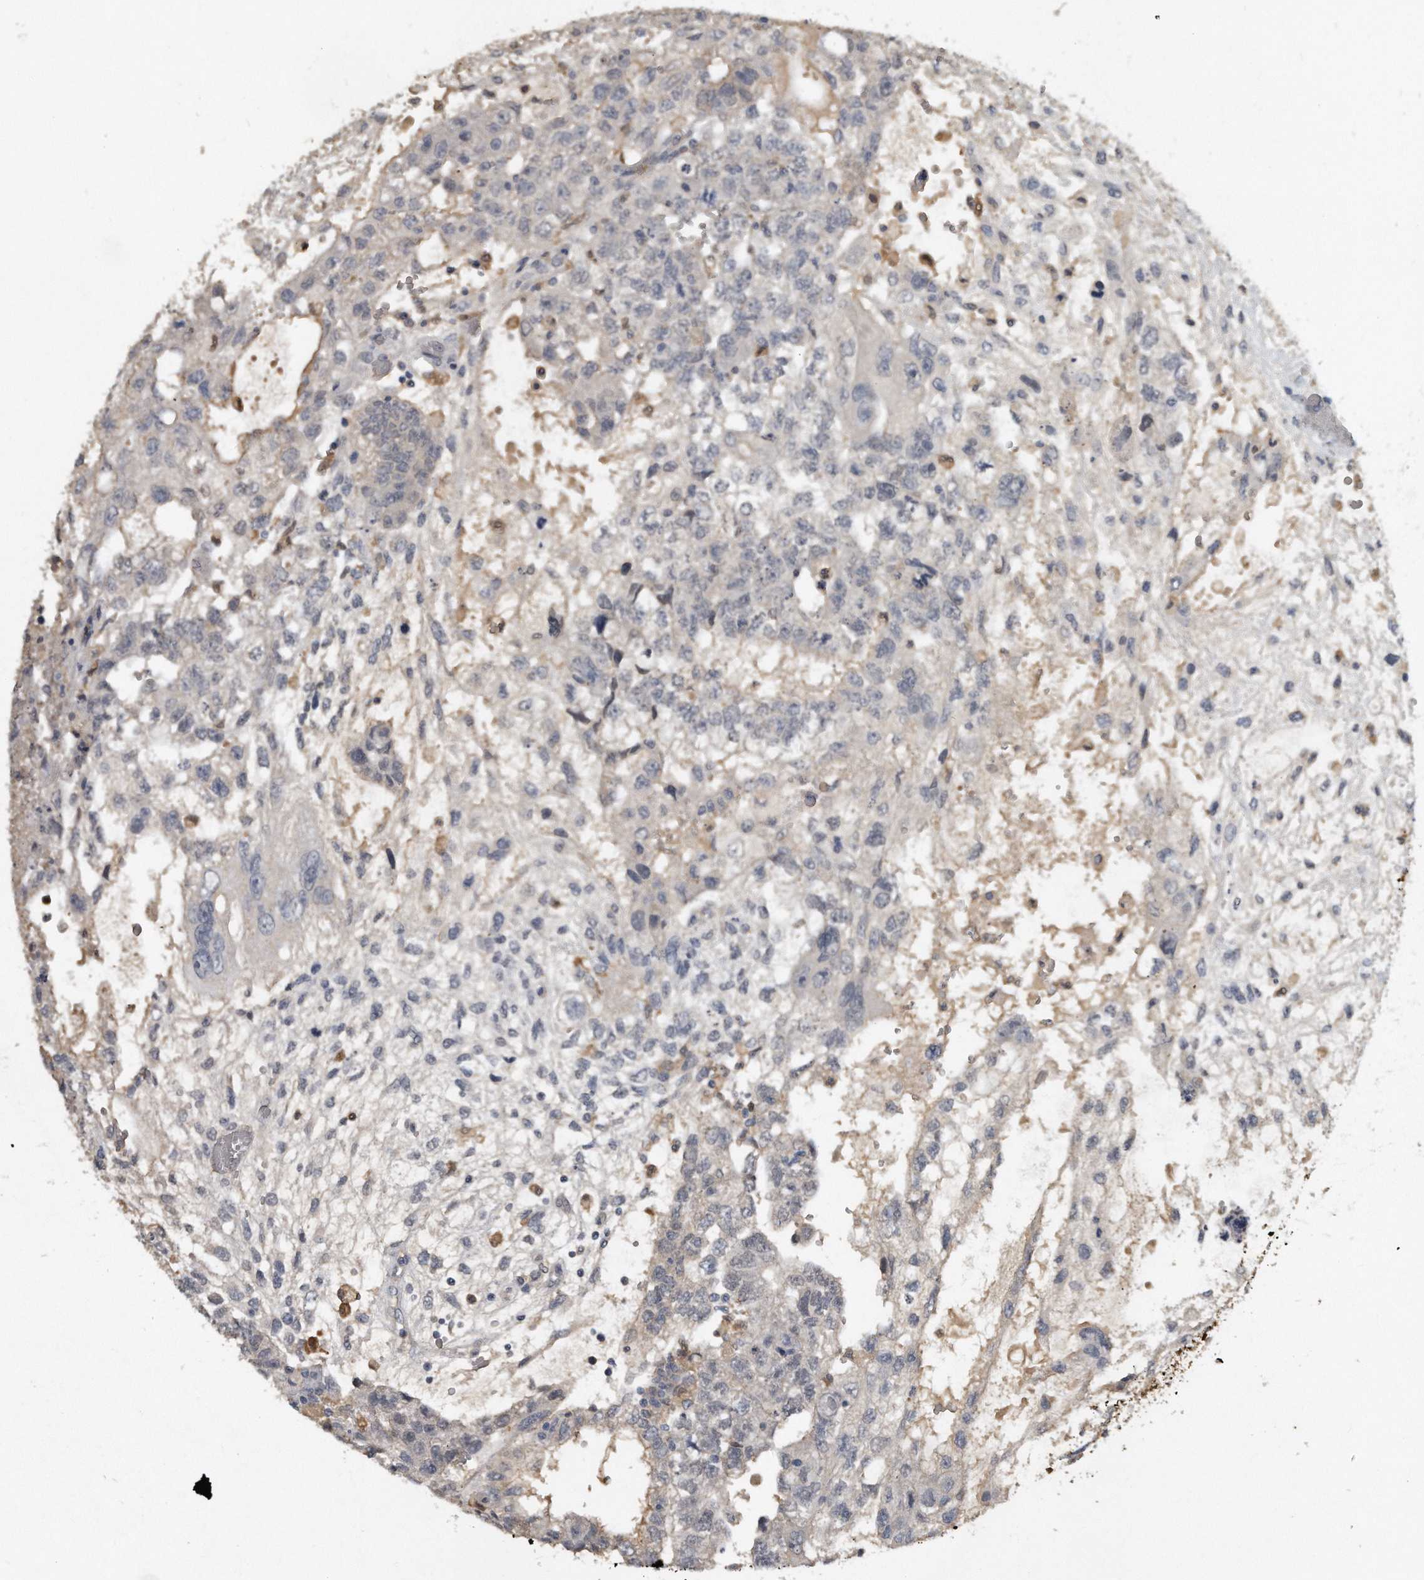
{"staining": {"intensity": "weak", "quantity": "<25%", "location": "cytoplasmic/membranous"}, "tissue": "testis cancer", "cell_type": "Tumor cells", "image_type": "cancer", "snomed": [{"axis": "morphology", "description": "Carcinoma, Embryonal, NOS"}, {"axis": "topography", "description": "Testis"}], "caption": "Immunohistochemistry (IHC) photomicrograph of neoplastic tissue: testis embryonal carcinoma stained with DAB (3,3'-diaminobenzidine) demonstrates no significant protein staining in tumor cells.", "gene": "CAMK1", "patient": {"sex": "male", "age": 36}}